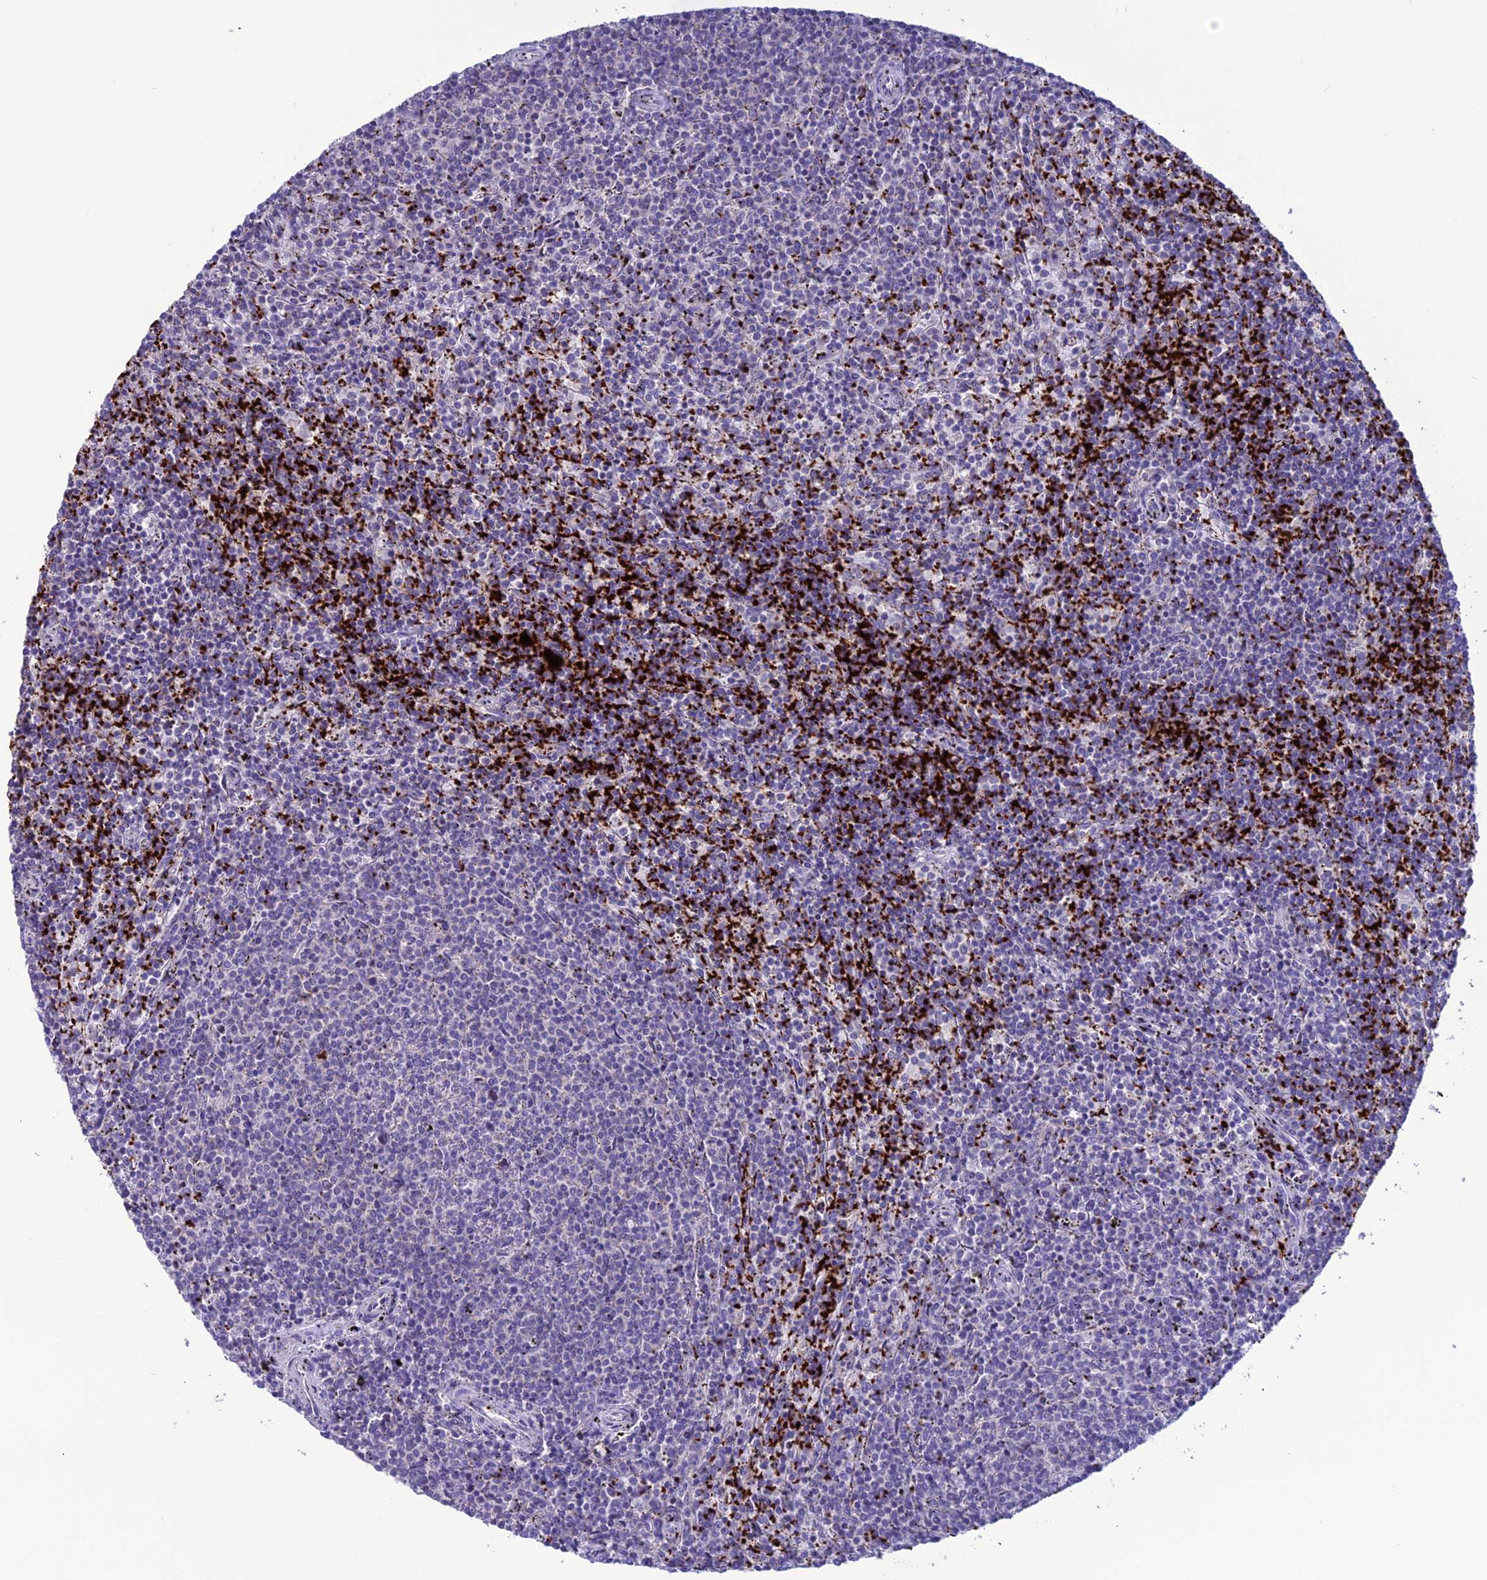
{"staining": {"intensity": "negative", "quantity": "none", "location": "none"}, "tissue": "lymphoma", "cell_type": "Tumor cells", "image_type": "cancer", "snomed": [{"axis": "morphology", "description": "Malignant lymphoma, non-Hodgkin's type, Low grade"}, {"axis": "topography", "description": "Spleen"}], "caption": "Tumor cells show no significant staining in lymphoma.", "gene": "C21orf140", "patient": {"sex": "female", "age": 50}}